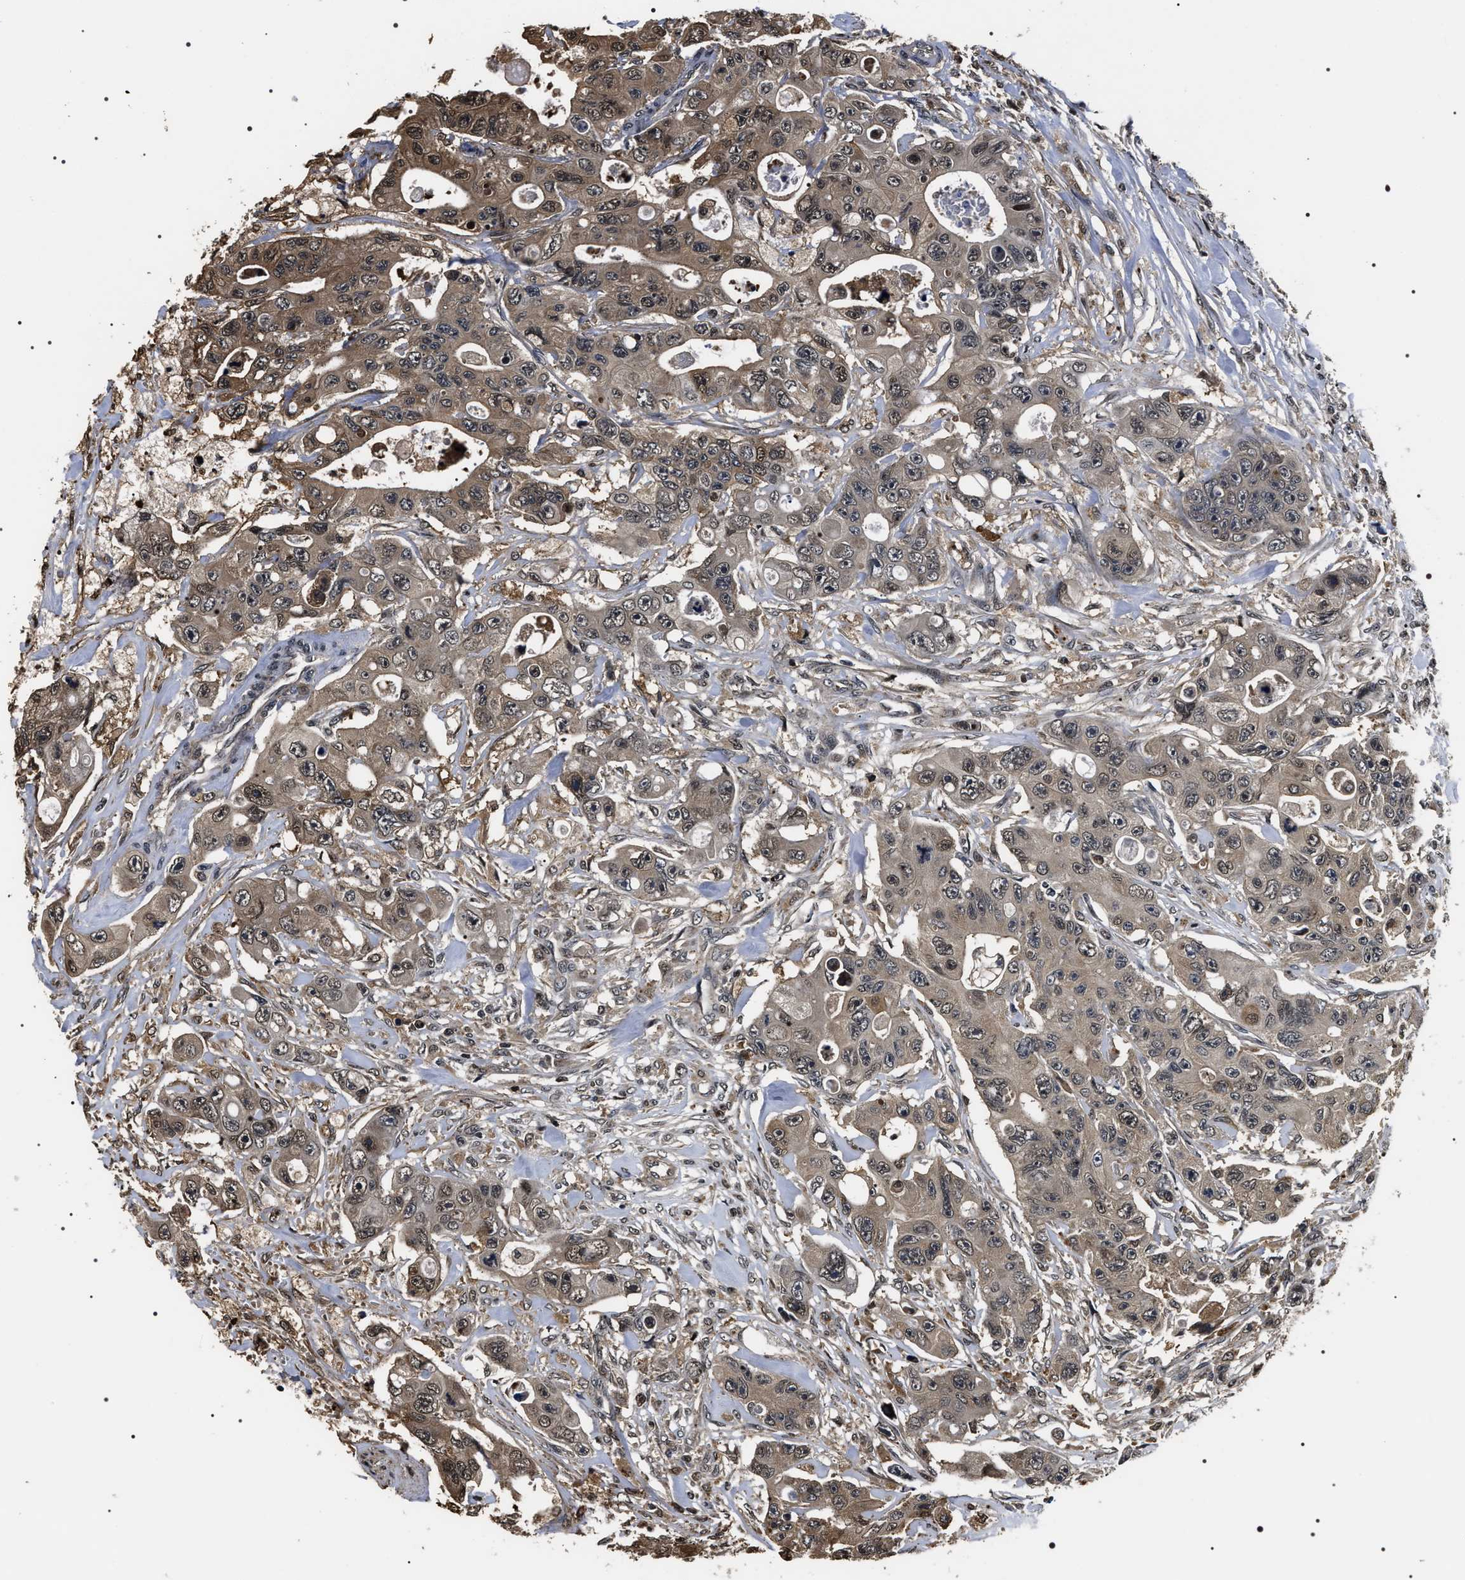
{"staining": {"intensity": "moderate", "quantity": "<25%", "location": "cytoplasmic/membranous,nuclear"}, "tissue": "colorectal cancer", "cell_type": "Tumor cells", "image_type": "cancer", "snomed": [{"axis": "morphology", "description": "Adenocarcinoma, NOS"}, {"axis": "topography", "description": "Colon"}], "caption": "High-power microscopy captured an immunohistochemistry photomicrograph of colorectal adenocarcinoma, revealing moderate cytoplasmic/membranous and nuclear staining in approximately <25% of tumor cells.", "gene": "ARHGAP22", "patient": {"sex": "female", "age": 46}}